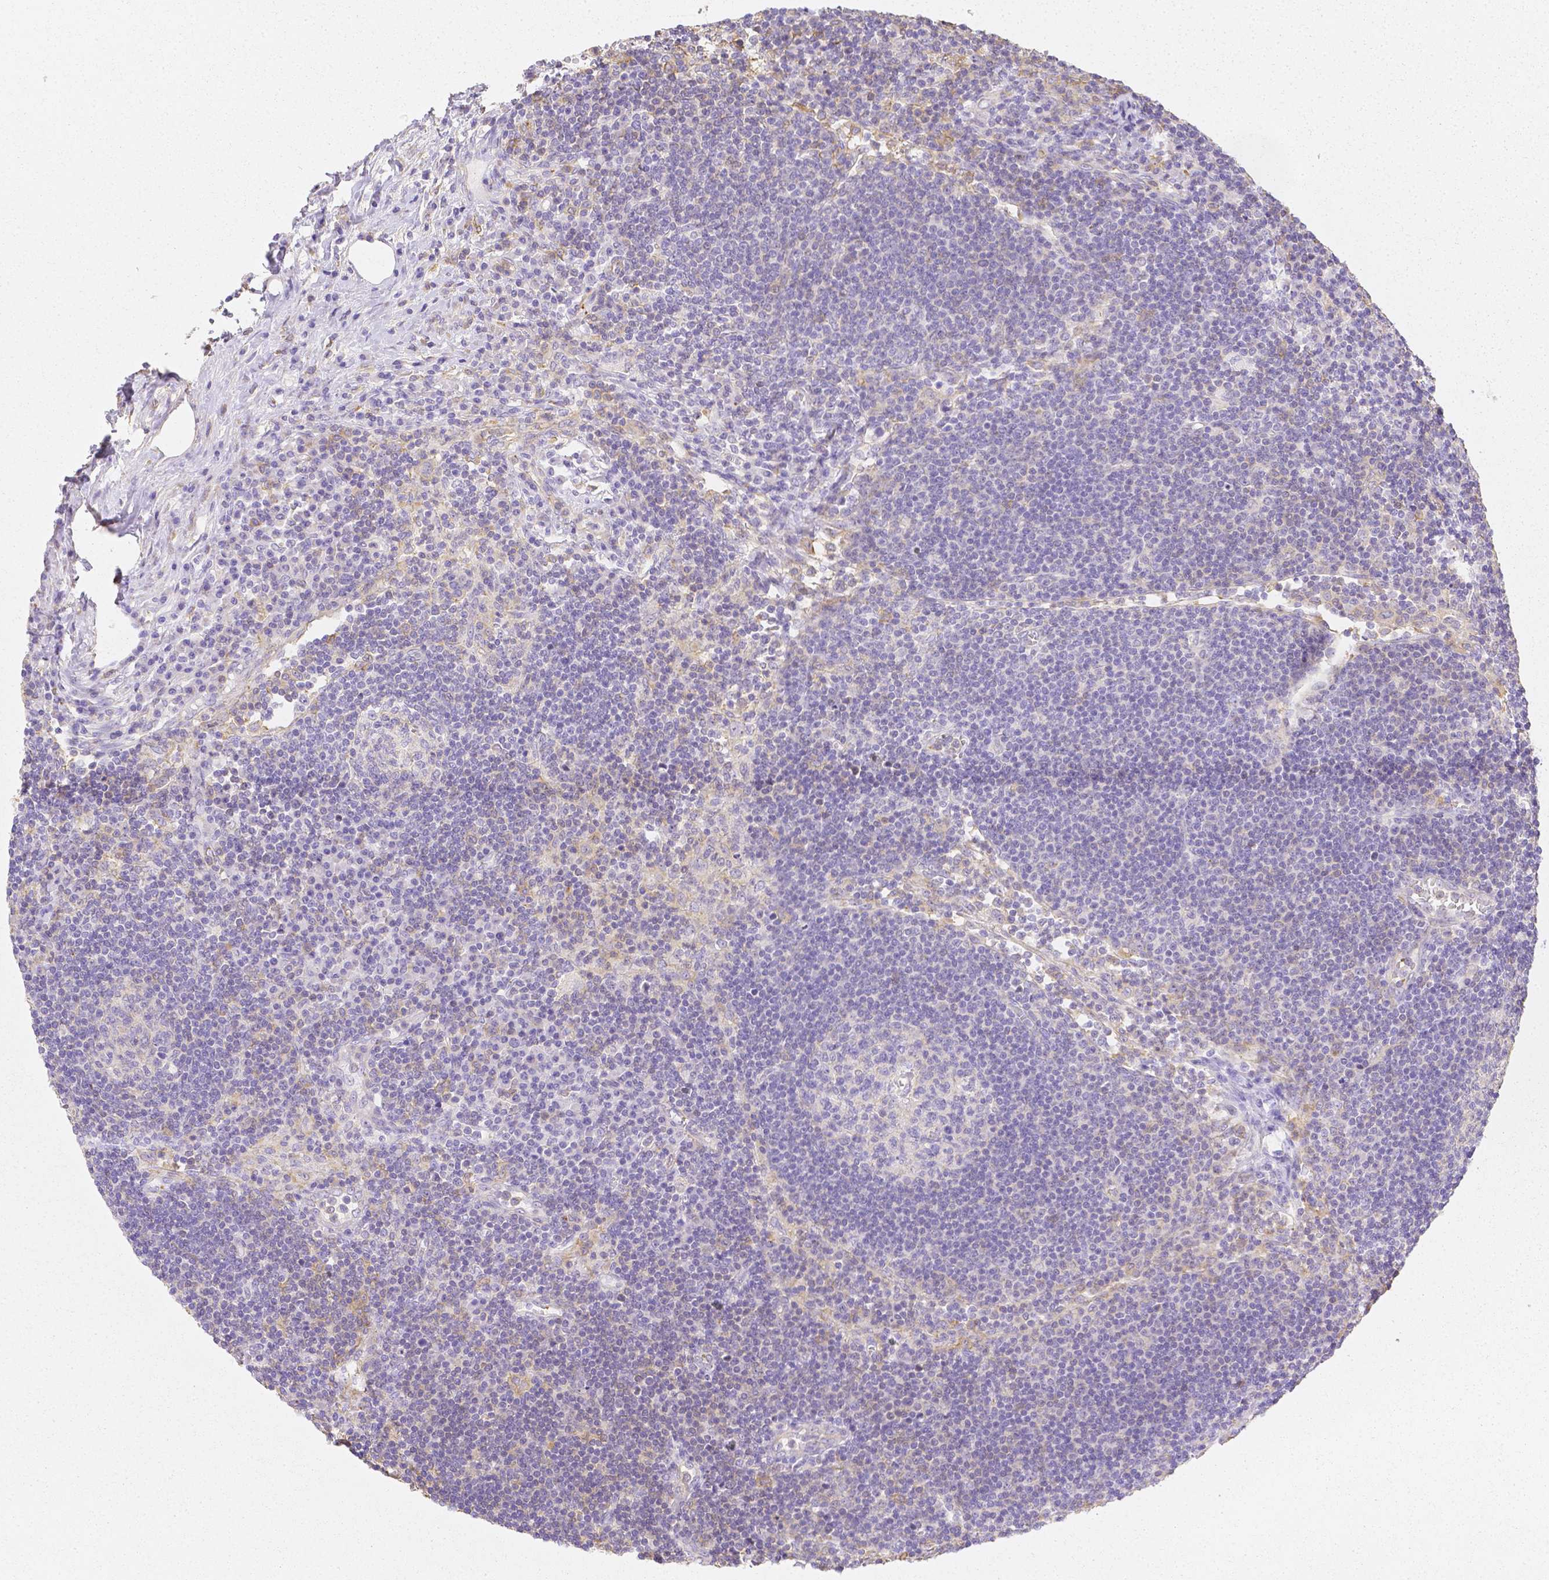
{"staining": {"intensity": "negative", "quantity": "none", "location": "none"}, "tissue": "lymph node", "cell_type": "Germinal center cells", "image_type": "normal", "snomed": [{"axis": "morphology", "description": "Normal tissue, NOS"}, {"axis": "topography", "description": "Lymph node"}], "caption": "Lymph node was stained to show a protein in brown. There is no significant staining in germinal center cells. (Stains: DAB immunohistochemistry with hematoxylin counter stain, Microscopy: brightfield microscopy at high magnification).", "gene": "ASAH2B", "patient": {"sex": "male", "age": 67}}